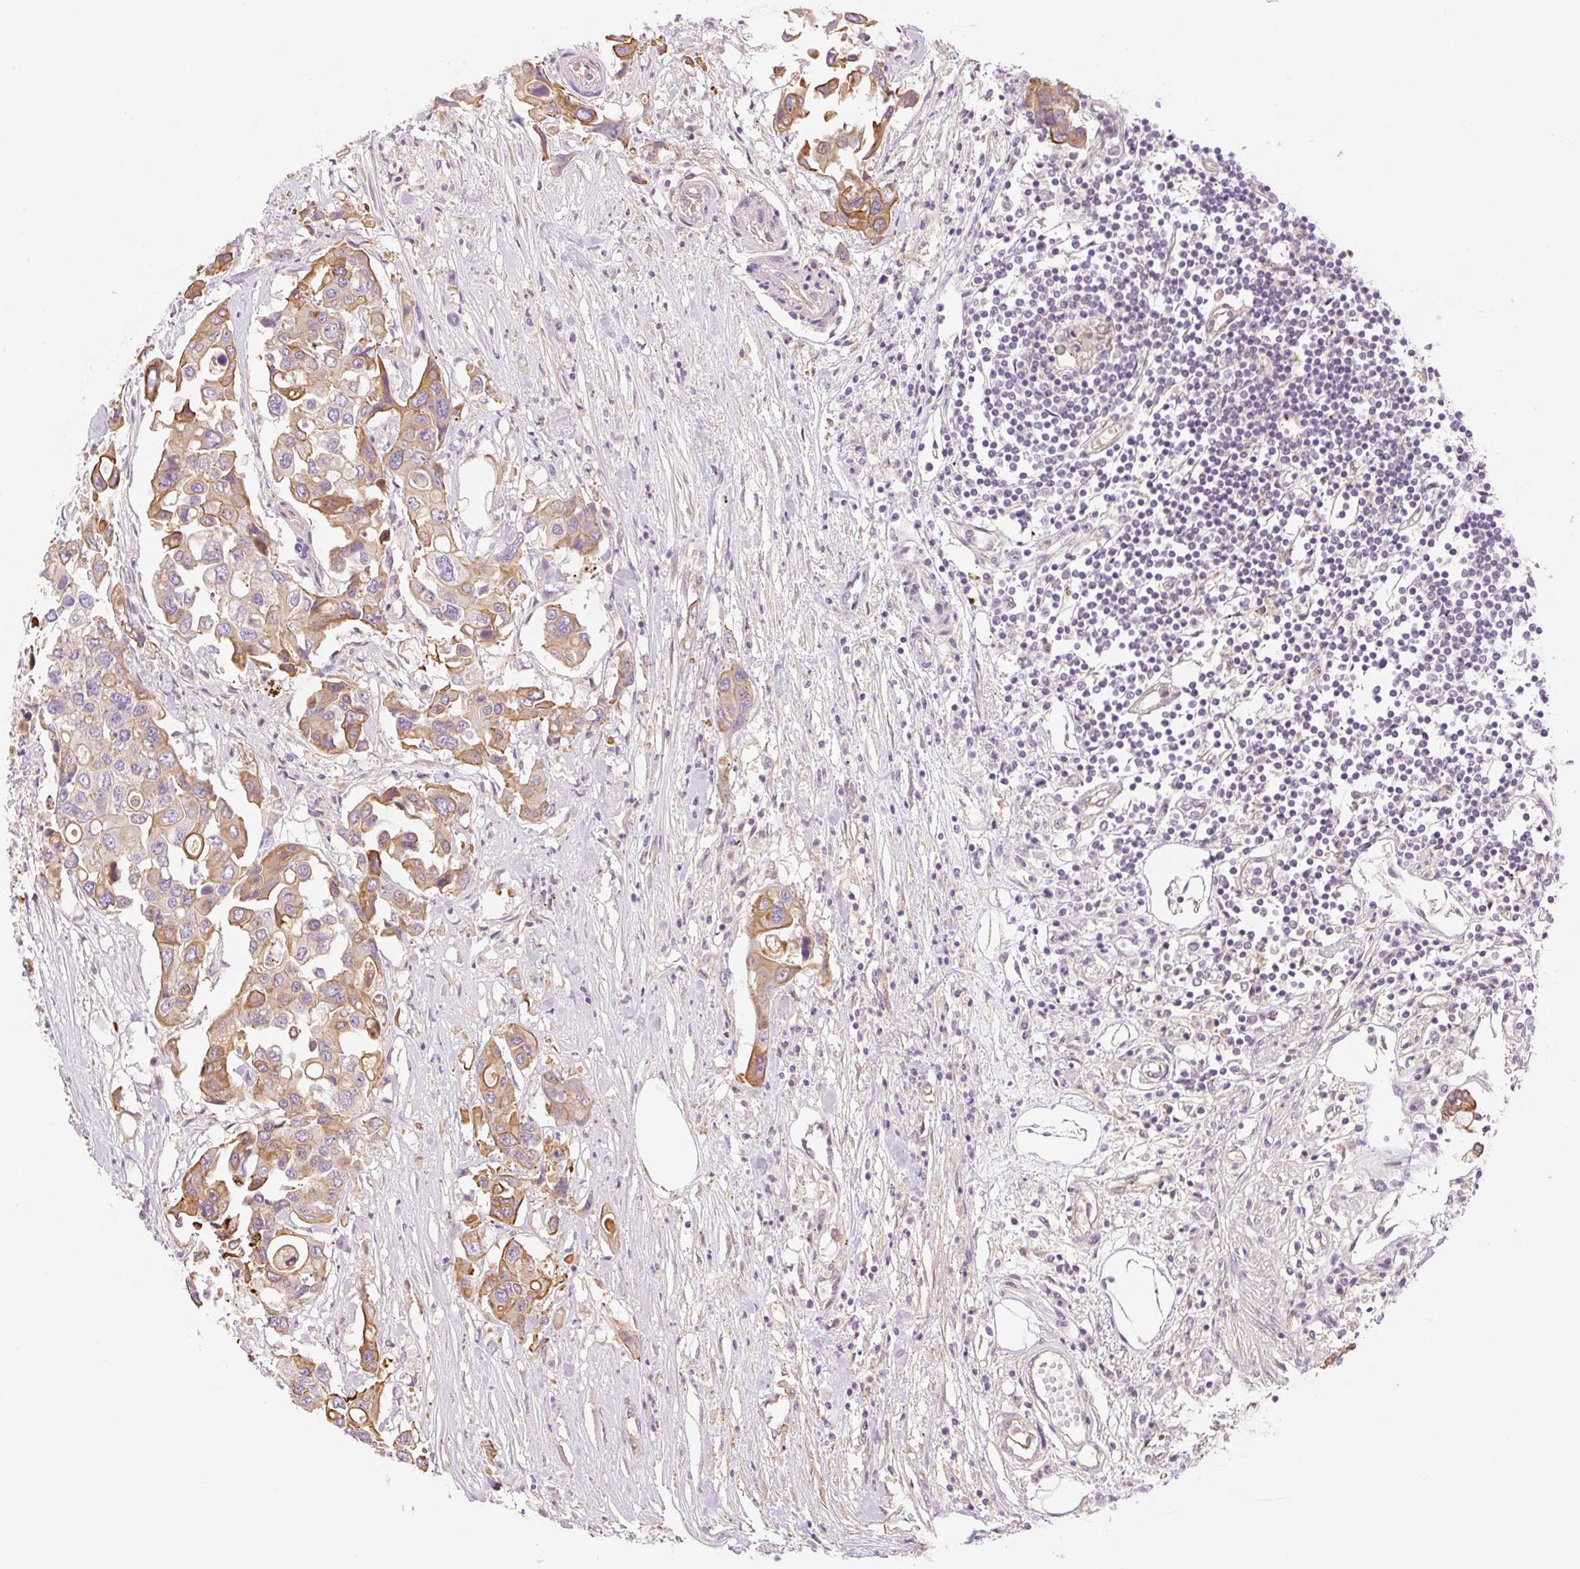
{"staining": {"intensity": "moderate", "quantity": ">75%", "location": "cytoplasmic/membranous"}, "tissue": "colorectal cancer", "cell_type": "Tumor cells", "image_type": "cancer", "snomed": [{"axis": "morphology", "description": "Adenocarcinoma, NOS"}, {"axis": "topography", "description": "Colon"}], "caption": "Immunohistochemical staining of colorectal cancer (adenocarcinoma) shows medium levels of moderate cytoplasmic/membranous protein positivity in approximately >75% of tumor cells.", "gene": "NLRP5", "patient": {"sex": "male", "age": 77}}